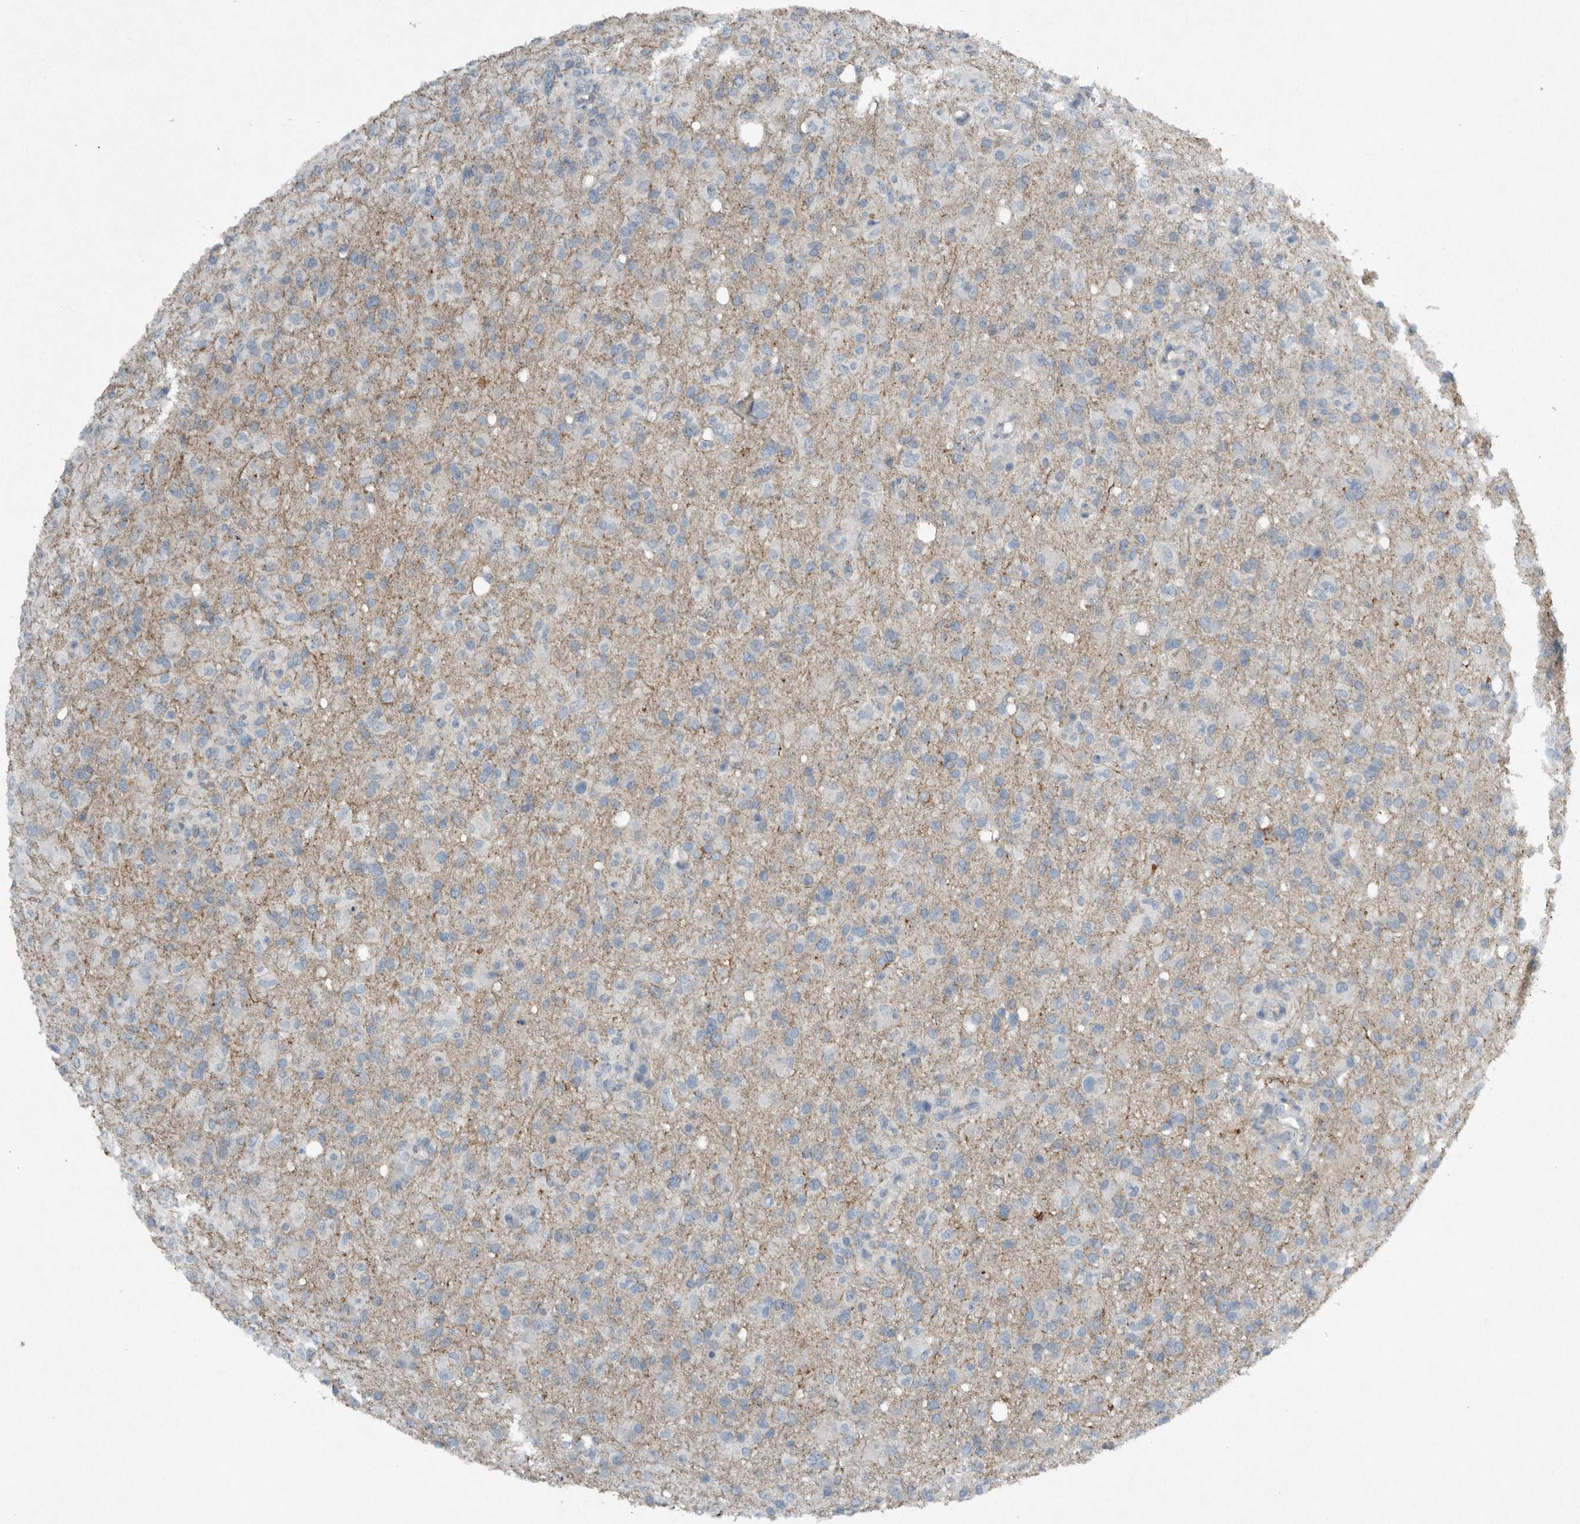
{"staining": {"intensity": "negative", "quantity": "none", "location": "none"}, "tissue": "glioma", "cell_type": "Tumor cells", "image_type": "cancer", "snomed": [{"axis": "morphology", "description": "Glioma, malignant, High grade"}, {"axis": "topography", "description": "Brain"}], "caption": "This is an immunohistochemistry (IHC) histopathology image of human glioma. There is no staining in tumor cells.", "gene": "IL20", "patient": {"sex": "female", "age": 57}}